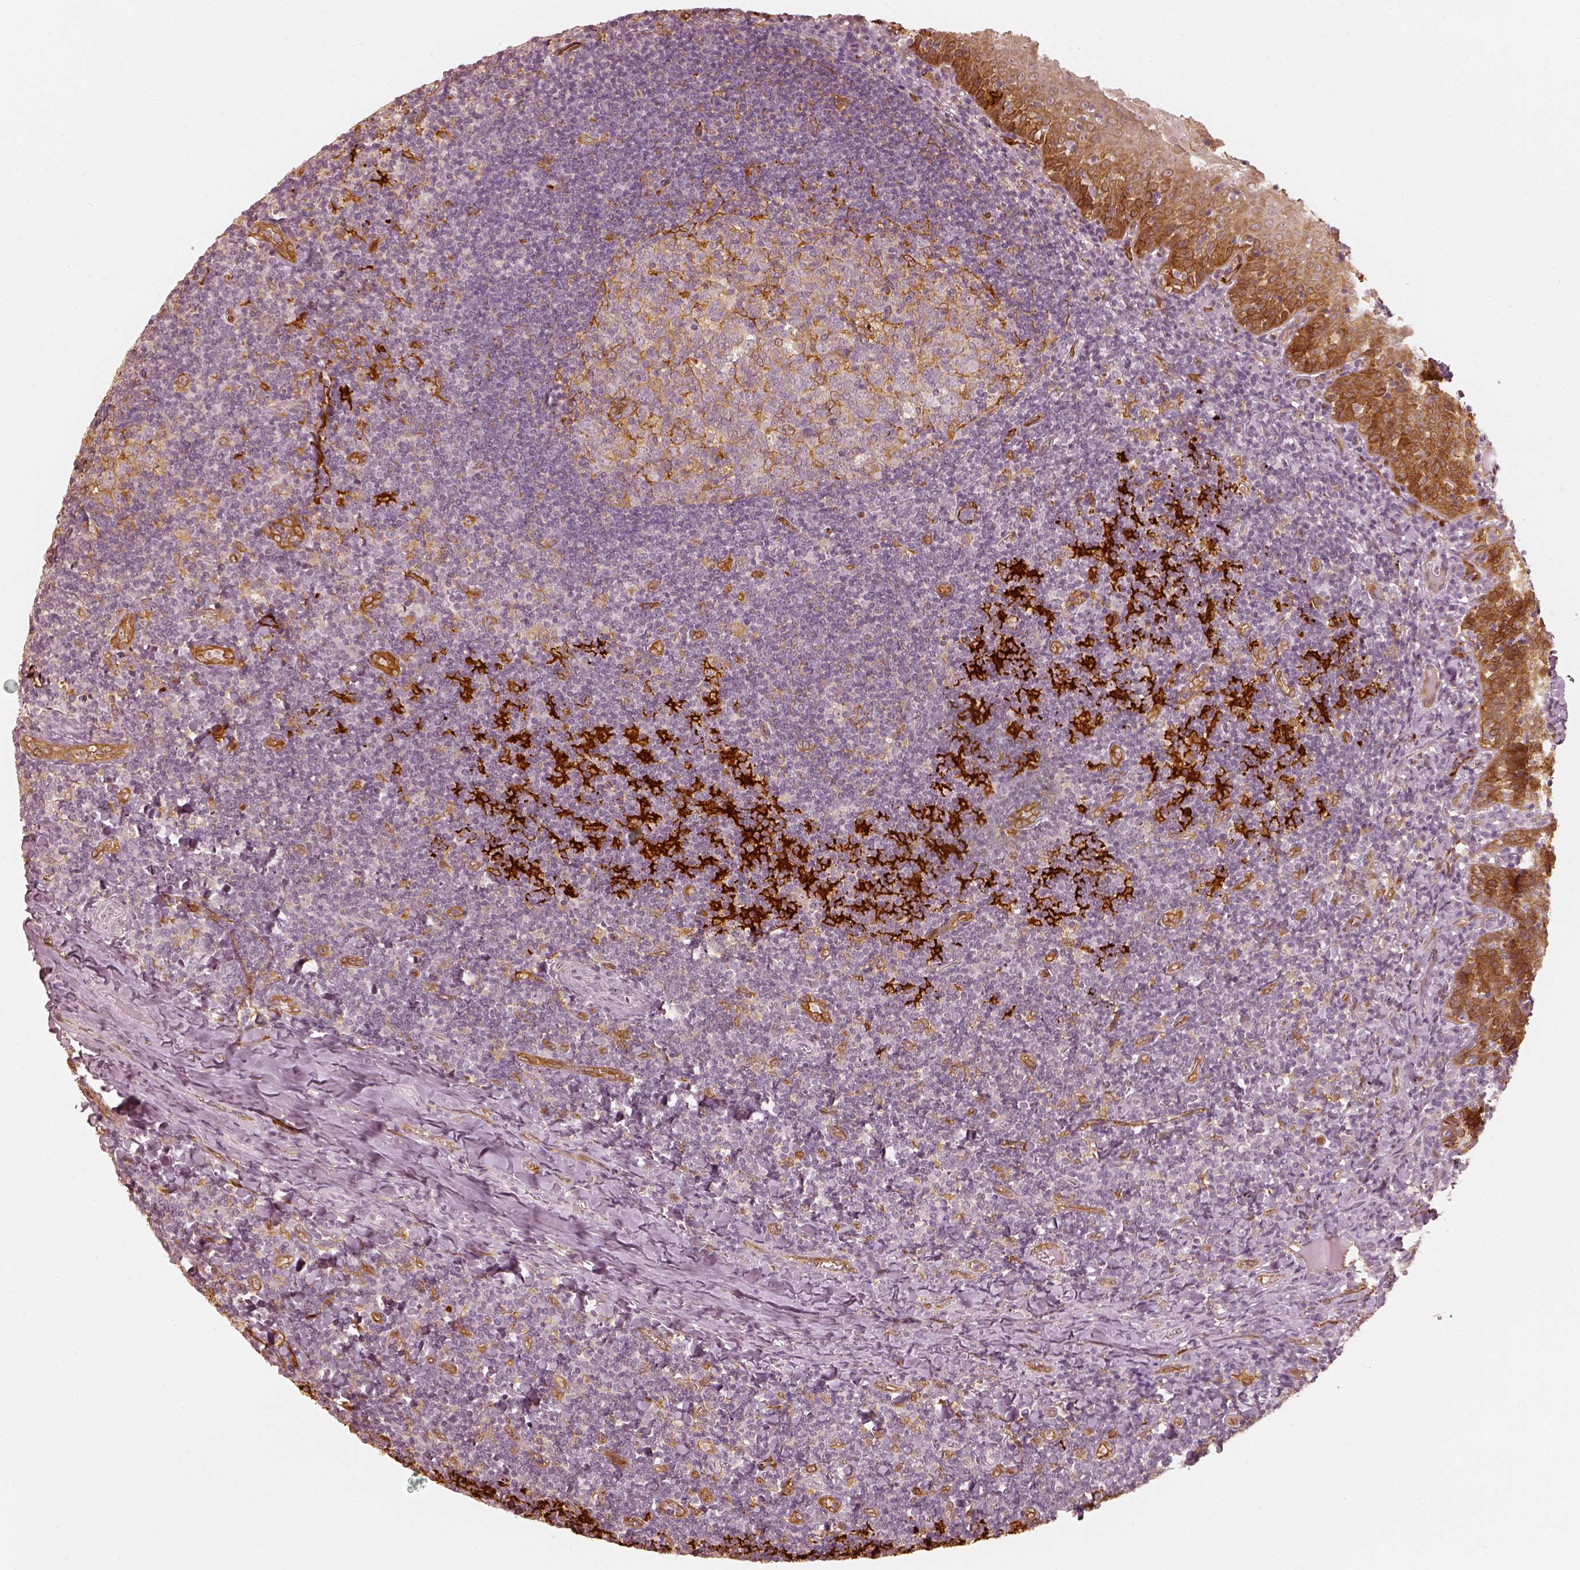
{"staining": {"intensity": "moderate", "quantity": "<25%", "location": "cytoplasmic/membranous"}, "tissue": "tonsil", "cell_type": "Germinal center cells", "image_type": "normal", "snomed": [{"axis": "morphology", "description": "Normal tissue, NOS"}, {"axis": "morphology", "description": "Inflammation, NOS"}, {"axis": "topography", "description": "Tonsil"}], "caption": "Immunohistochemical staining of unremarkable human tonsil demonstrates moderate cytoplasmic/membranous protein expression in approximately <25% of germinal center cells.", "gene": "FSCN1", "patient": {"sex": "female", "age": 31}}